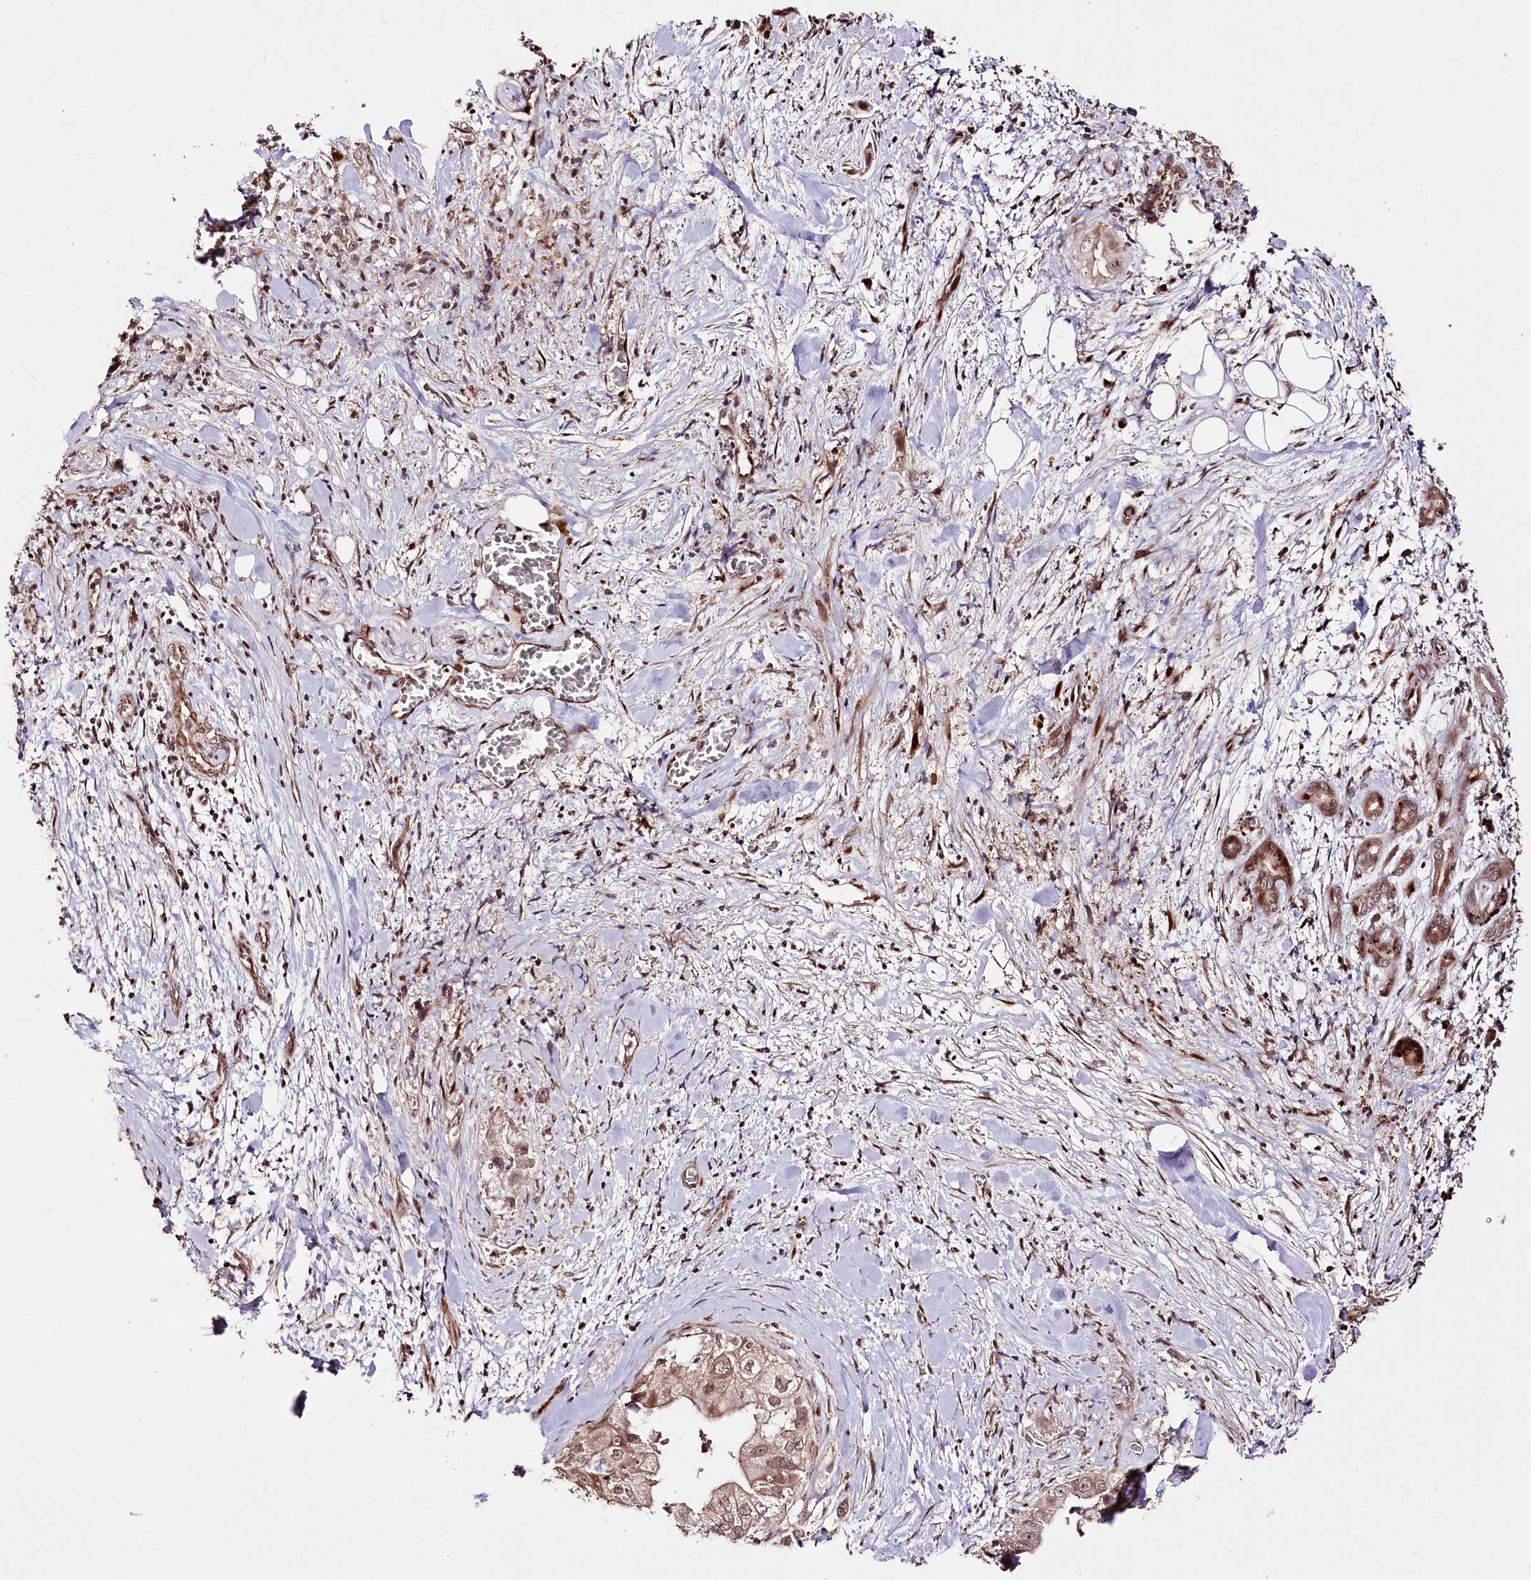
{"staining": {"intensity": "moderate", "quantity": ">75%", "location": "cytoplasmic/membranous,nuclear"}, "tissue": "pancreatic cancer", "cell_type": "Tumor cells", "image_type": "cancer", "snomed": [{"axis": "morphology", "description": "Adenocarcinoma, NOS"}, {"axis": "topography", "description": "Pancreas"}], "caption": "Pancreatic cancer stained for a protein (brown) shows moderate cytoplasmic/membranous and nuclear positive positivity in about >75% of tumor cells.", "gene": "CARD19", "patient": {"sex": "female", "age": 78}}